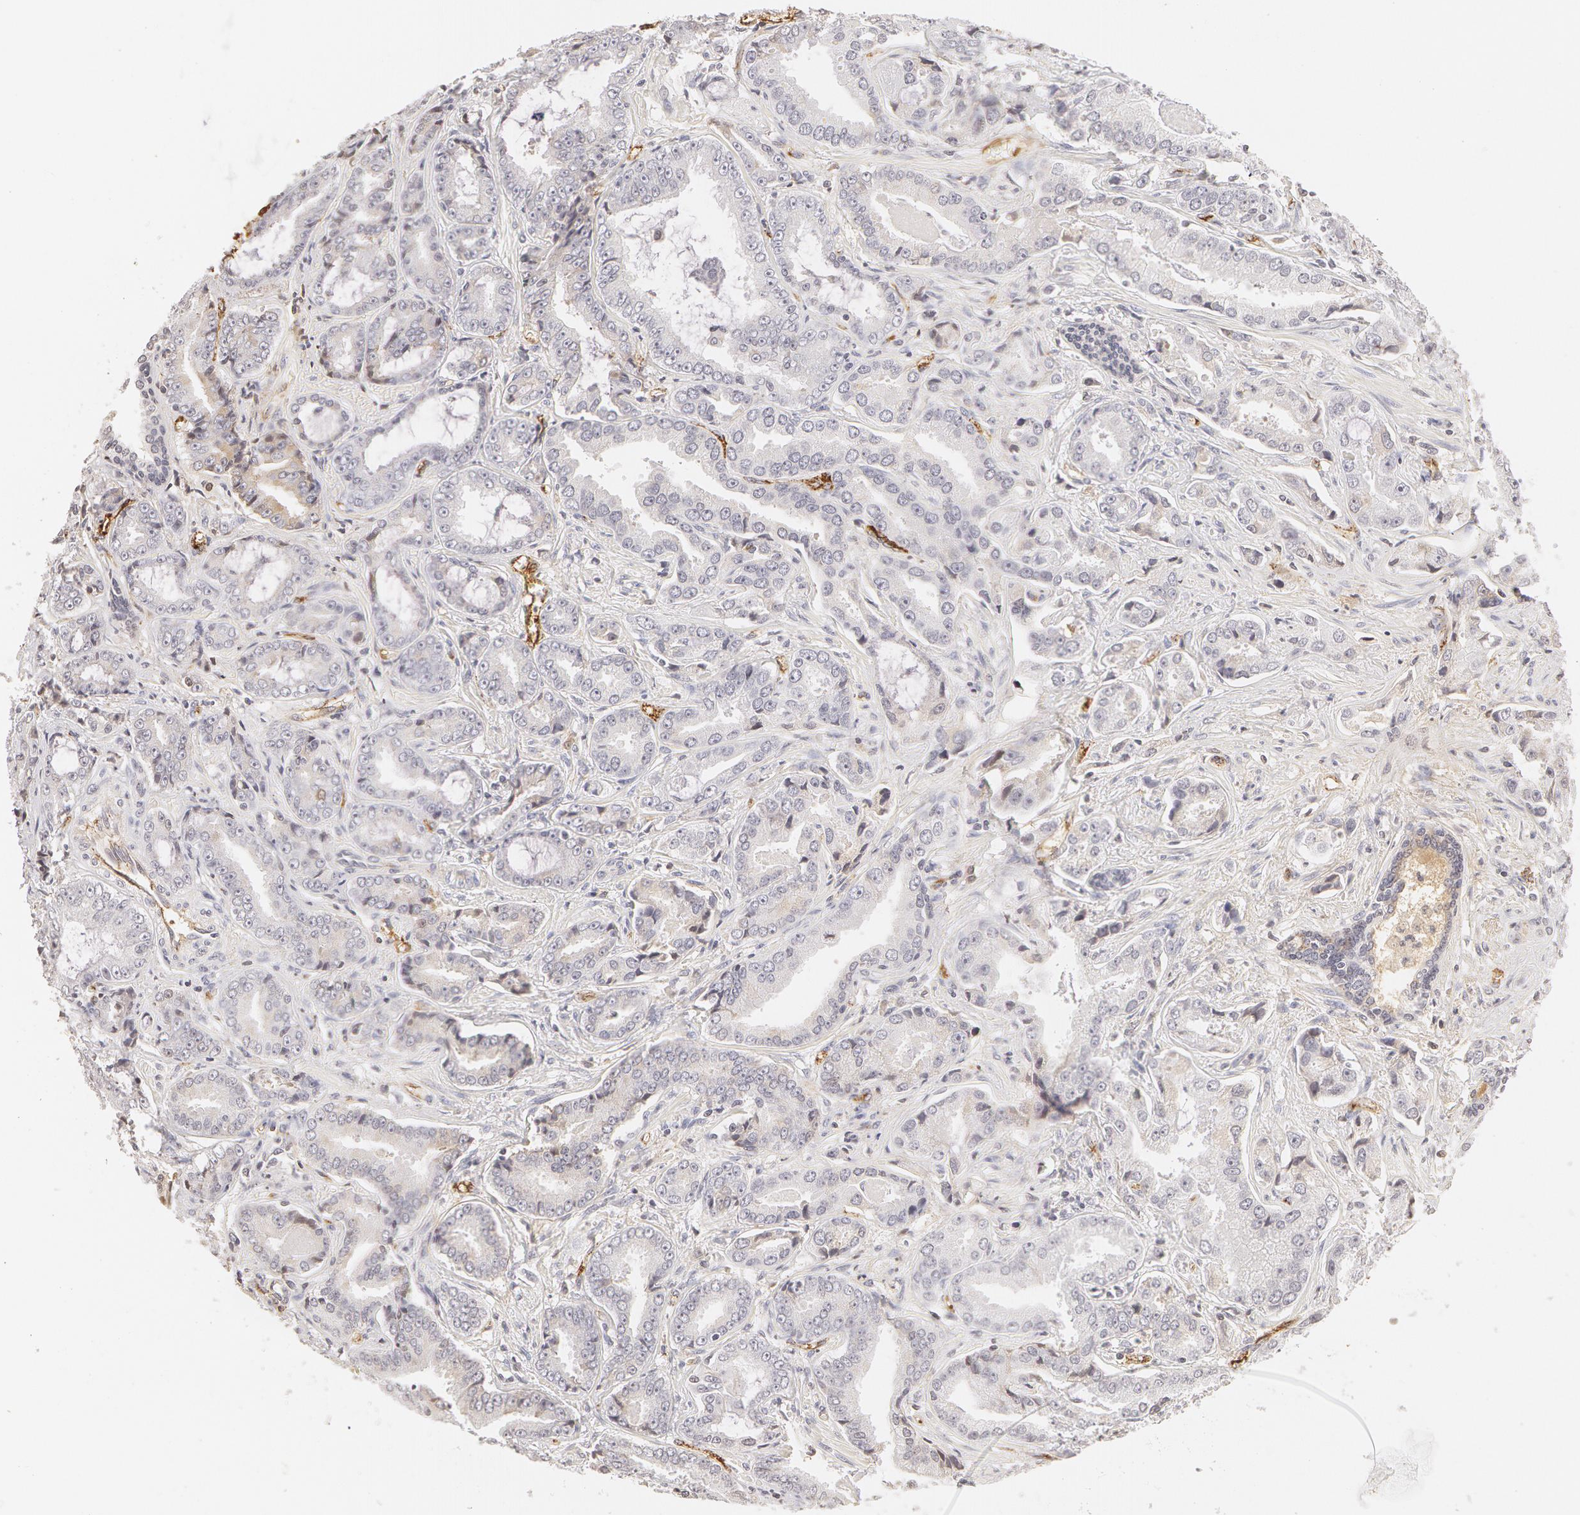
{"staining": {"intensity": "negative", "quantity": "none", "location": "none"}, "tissue": "prostate cancer", "cell_type": "Tumor cells", "image_type": "cancer", "snomed": [{"axis": "morphology", "description": "Adenocarcinoma, Low grade"}, {"axis": "topography", "description": "Prostate"}], "caption": "IHC image of neoplastic tissue: human prostate adenocarcinoma (low-grade) stained with DAB (3,3'-diaminobenzidine) reveals no significant protein expression in tumor cells.", "gene": "VWF", "patient": {"sex": "male", "age": 65}}